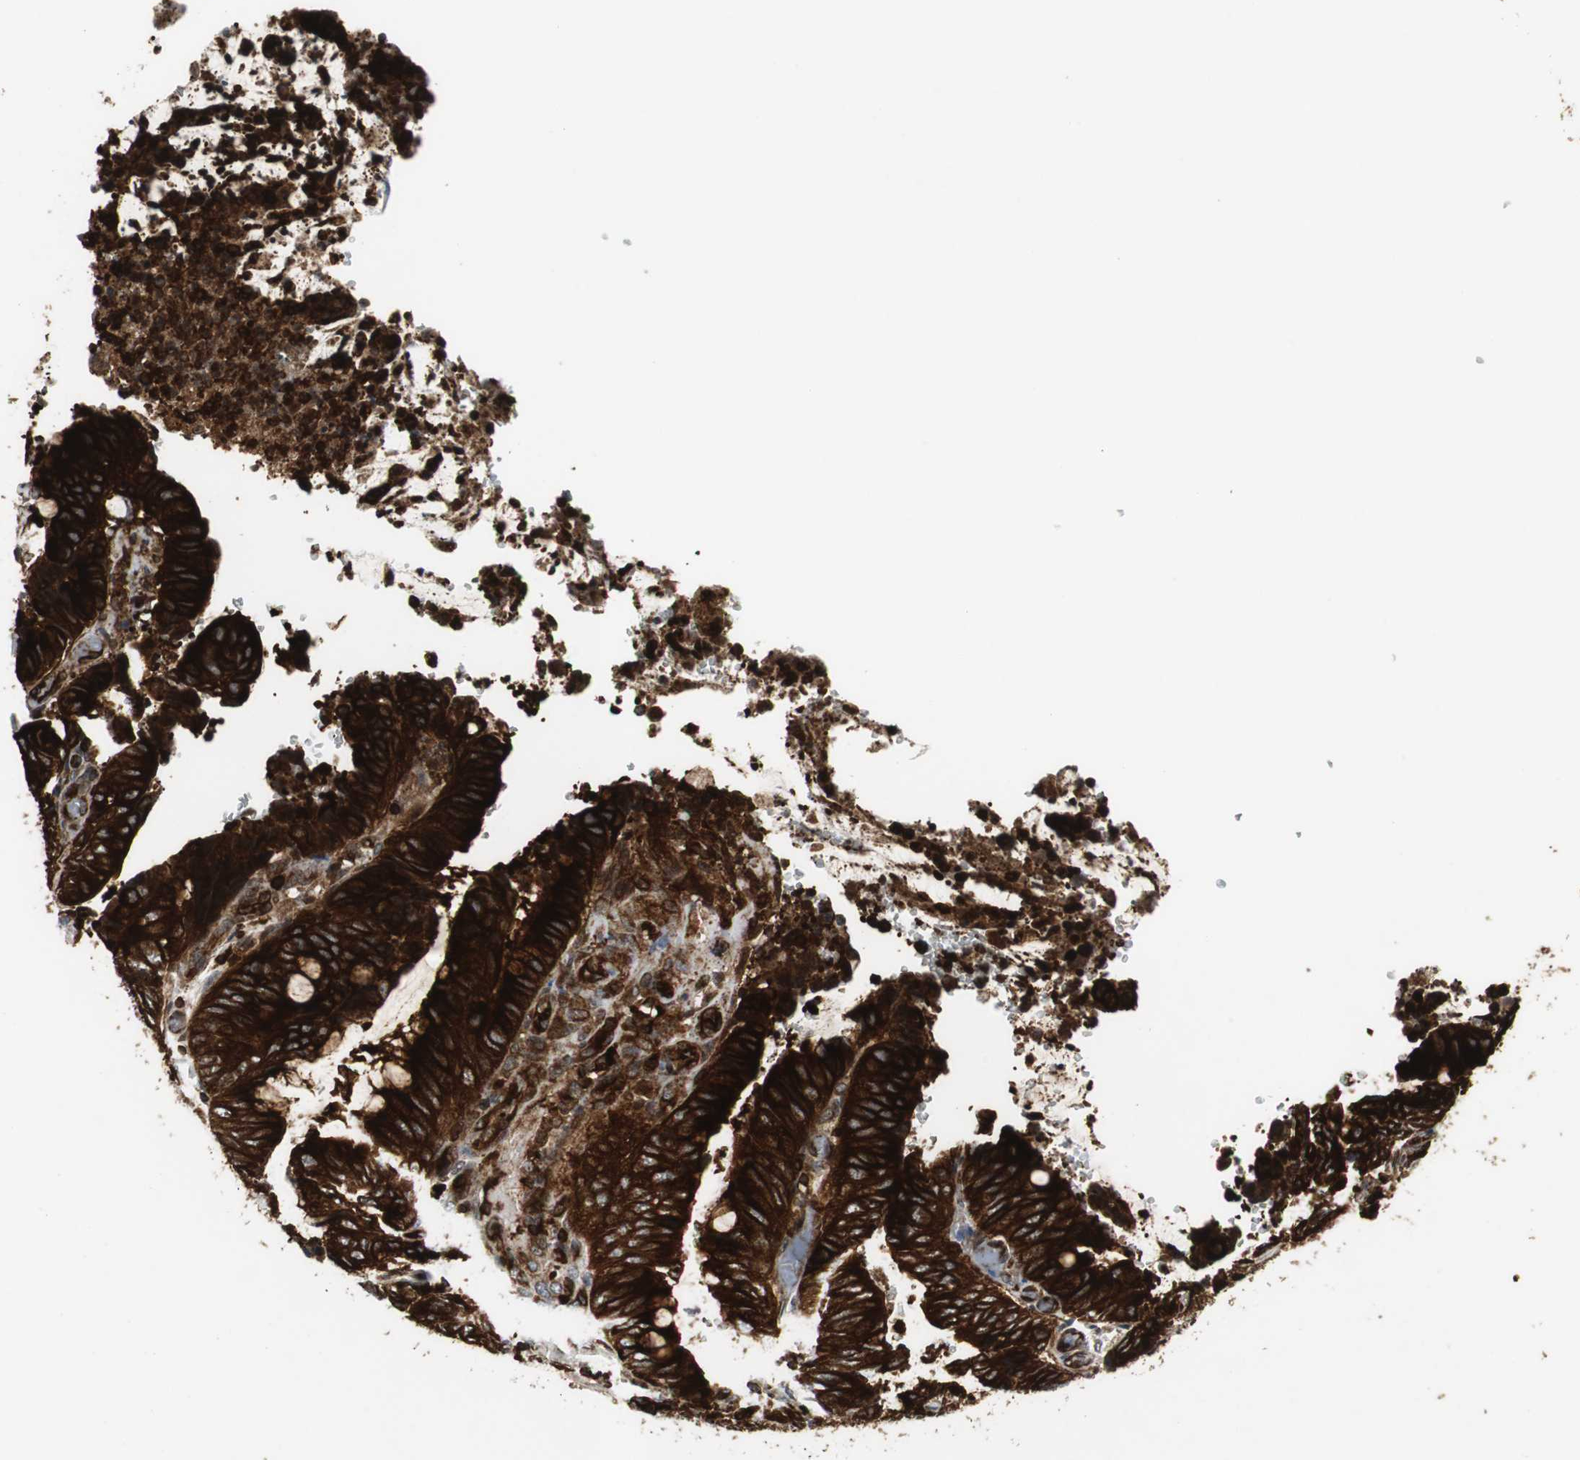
{"staining": {"intensity": "strong", "quantity": ">75%", "location": "cytoplasmic/membranous"}, "tissue": "colorectal cancer", "cell_type": "Tumor cells", "image_type": "cancer", "snomed": [{"axis": "morphology", "description": "Normal tissue, NOS"}, {"axis": "morphology", "description": "Adenocarcinoma, NOS"}, {"axis": "topography", "description": "Rectum"}, {"axis": "topography", "description": "Peripheral nerve tissue"}], "caption": "About >75% of tumor cells in colorectal cancer (adenocarcinoma) display strong cytoplasmic/membranous protein positivity as visualized by brown immunohistochemical staining.", "gene": "TUBA4A", "patient": {"sex": "male", "age": 92}}